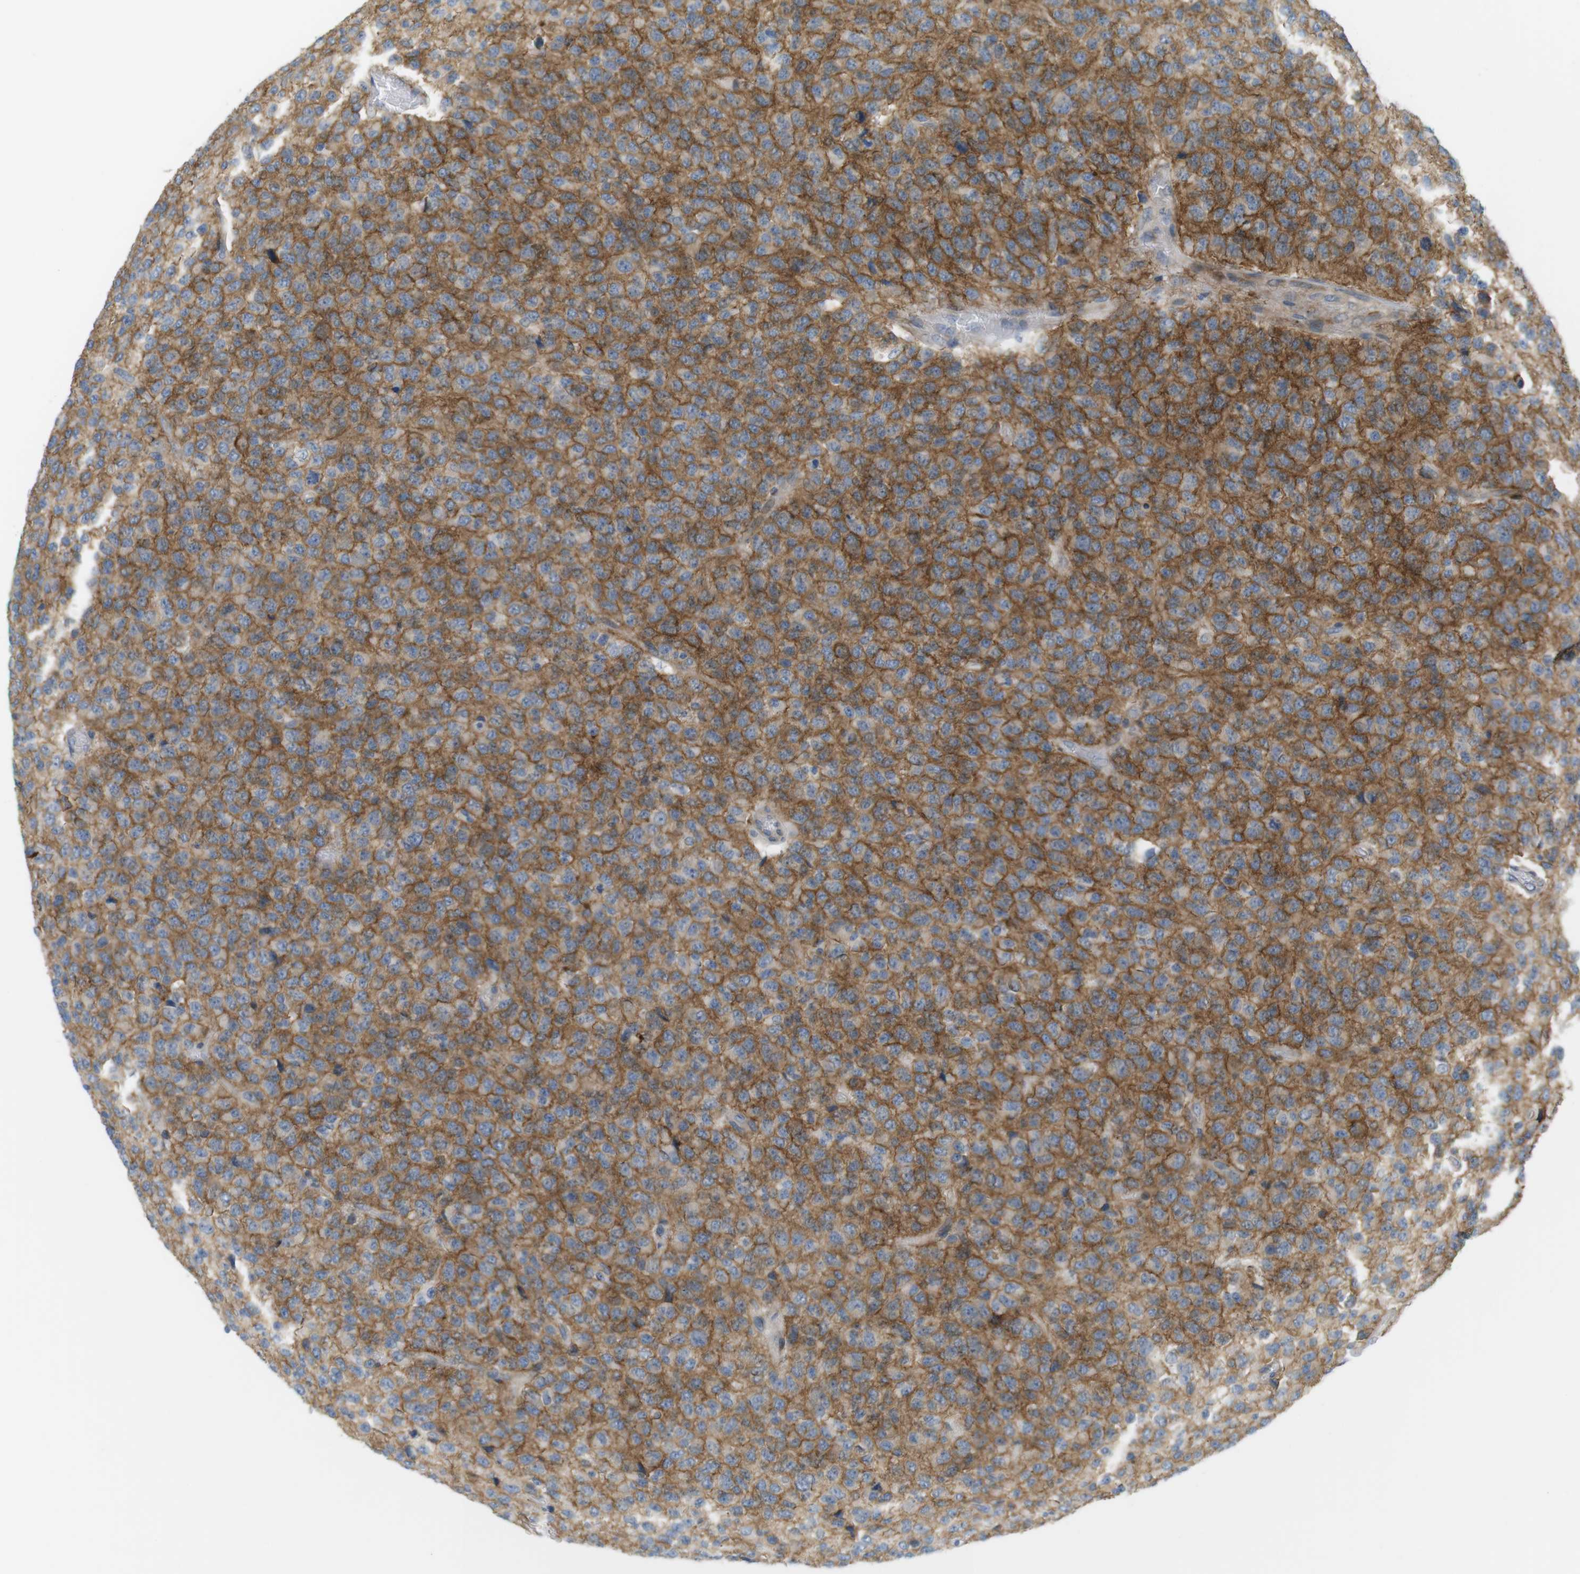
{"staining": {"intensity": "moderate", "quantity": ">75%", "location": "cytoplasmic/membranous"}, "tissue": "glioma", "cell_type": "Tumor cells", "image_type": "cancer", "snomed": [{"axis": "morphology", "description": "Glioma, malignant, High grade"}, {"axis": "topography", "description": "pancreas cauda"}], "caption": "Protein staining by immunohistochemistry (IHC) exhibits moderate cytoplasmic/membranous positivity in approximately >75% of tumor cells in malignant glioma (high-grade).", "gene": "GJC3", "patient": {"sex": "male", "age": 60}}